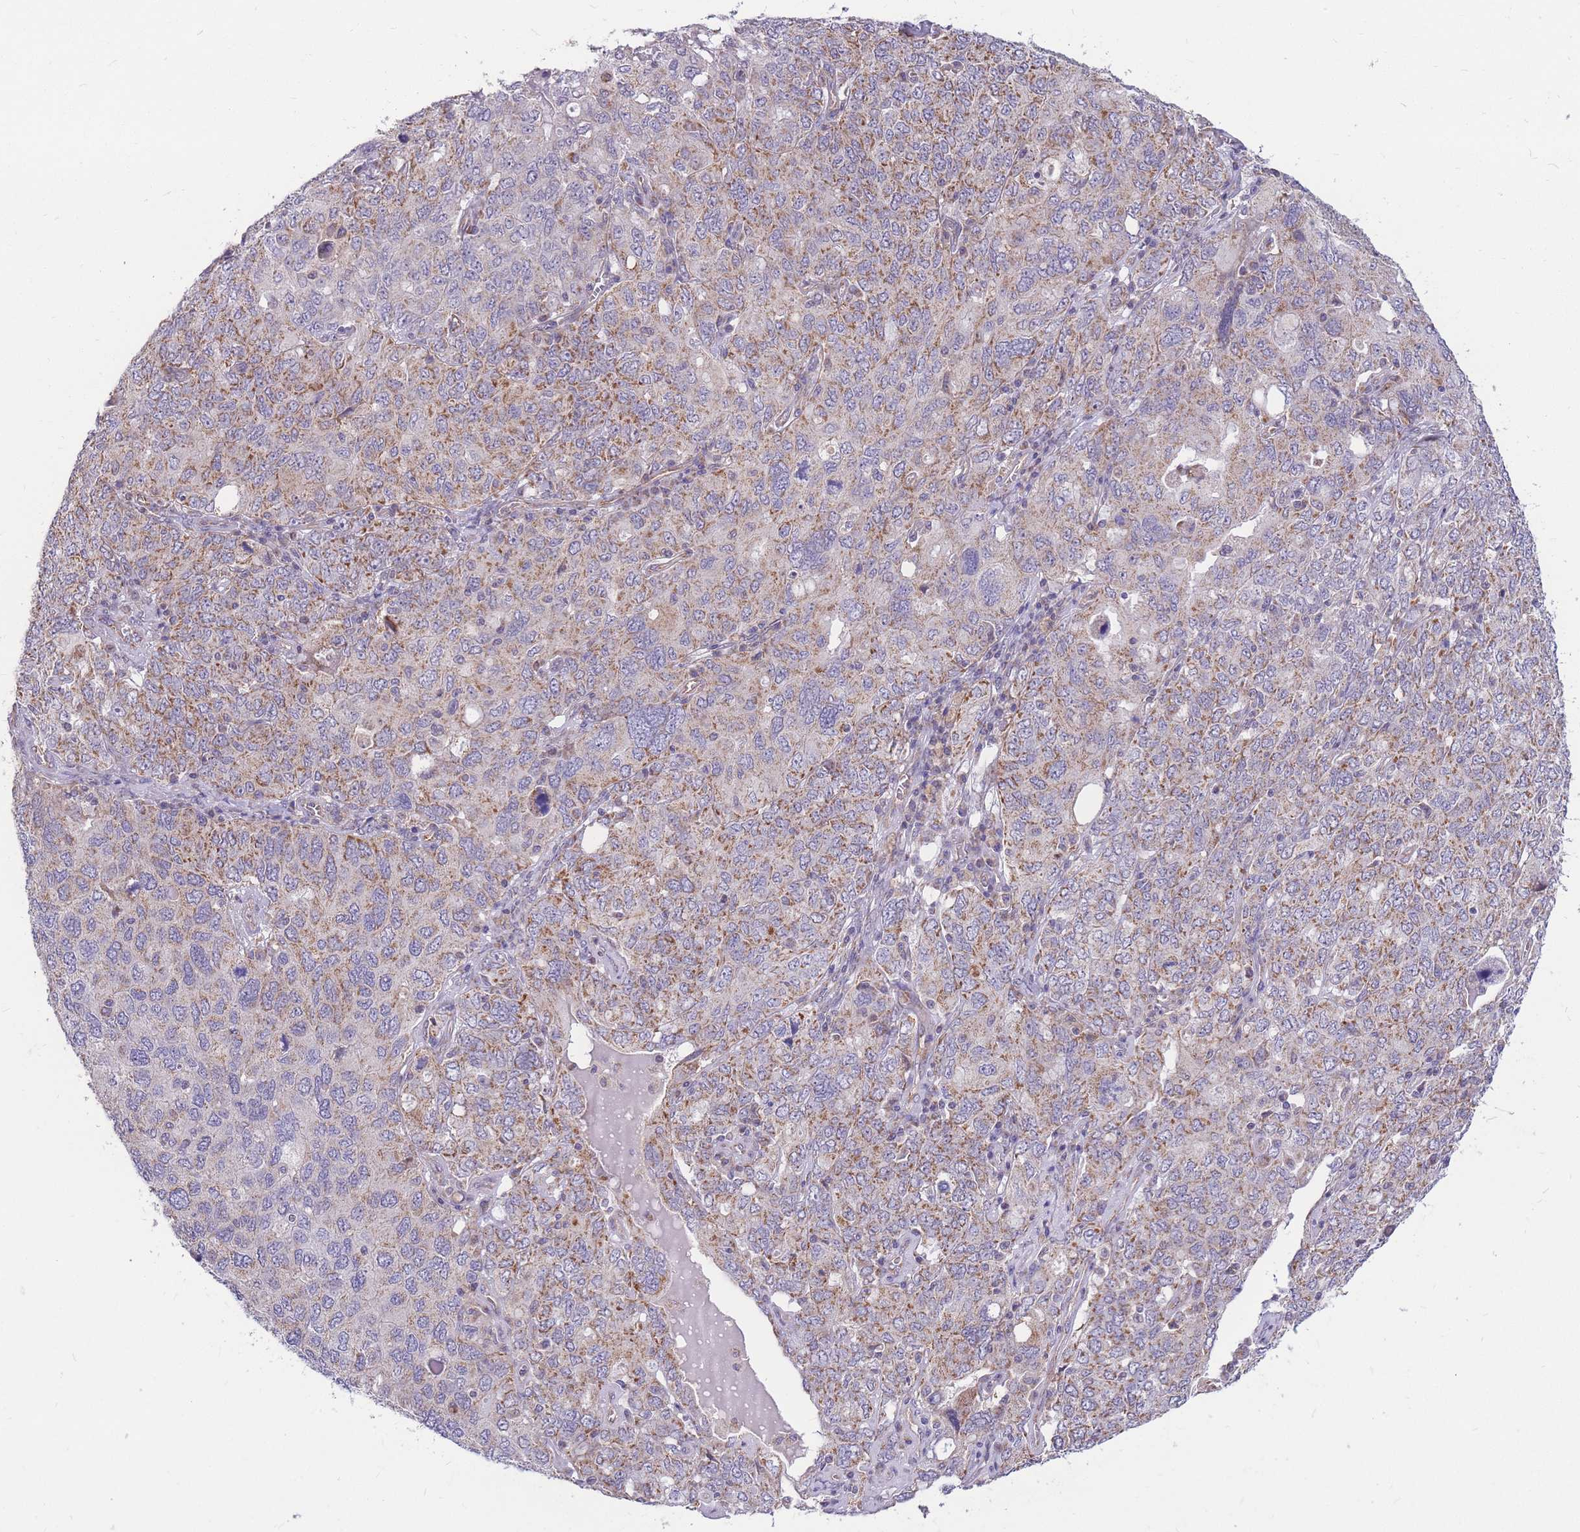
{"staining": {"intensity": "moderate", "quantity": ">75%", "location": "cytoplasmic/membranous"}, "tissue": "ovarian cancer", "cell_type": "Tumor cells", "image_type": "cancer", "snomed": [{"axis": "morphology", "description": "Carcinoma, endometroid"}, {"axis": "topography", "description": "Ovary"}], "caption": "Human endometroid carcinoma (ovarian) stained for a protein (brown) demonstrates moderate cytoplasmic/membranous positive expression in about >75% of tumor cells.", "gene": "MRPS9", "patient": {"sex": "female", "age": 62}}